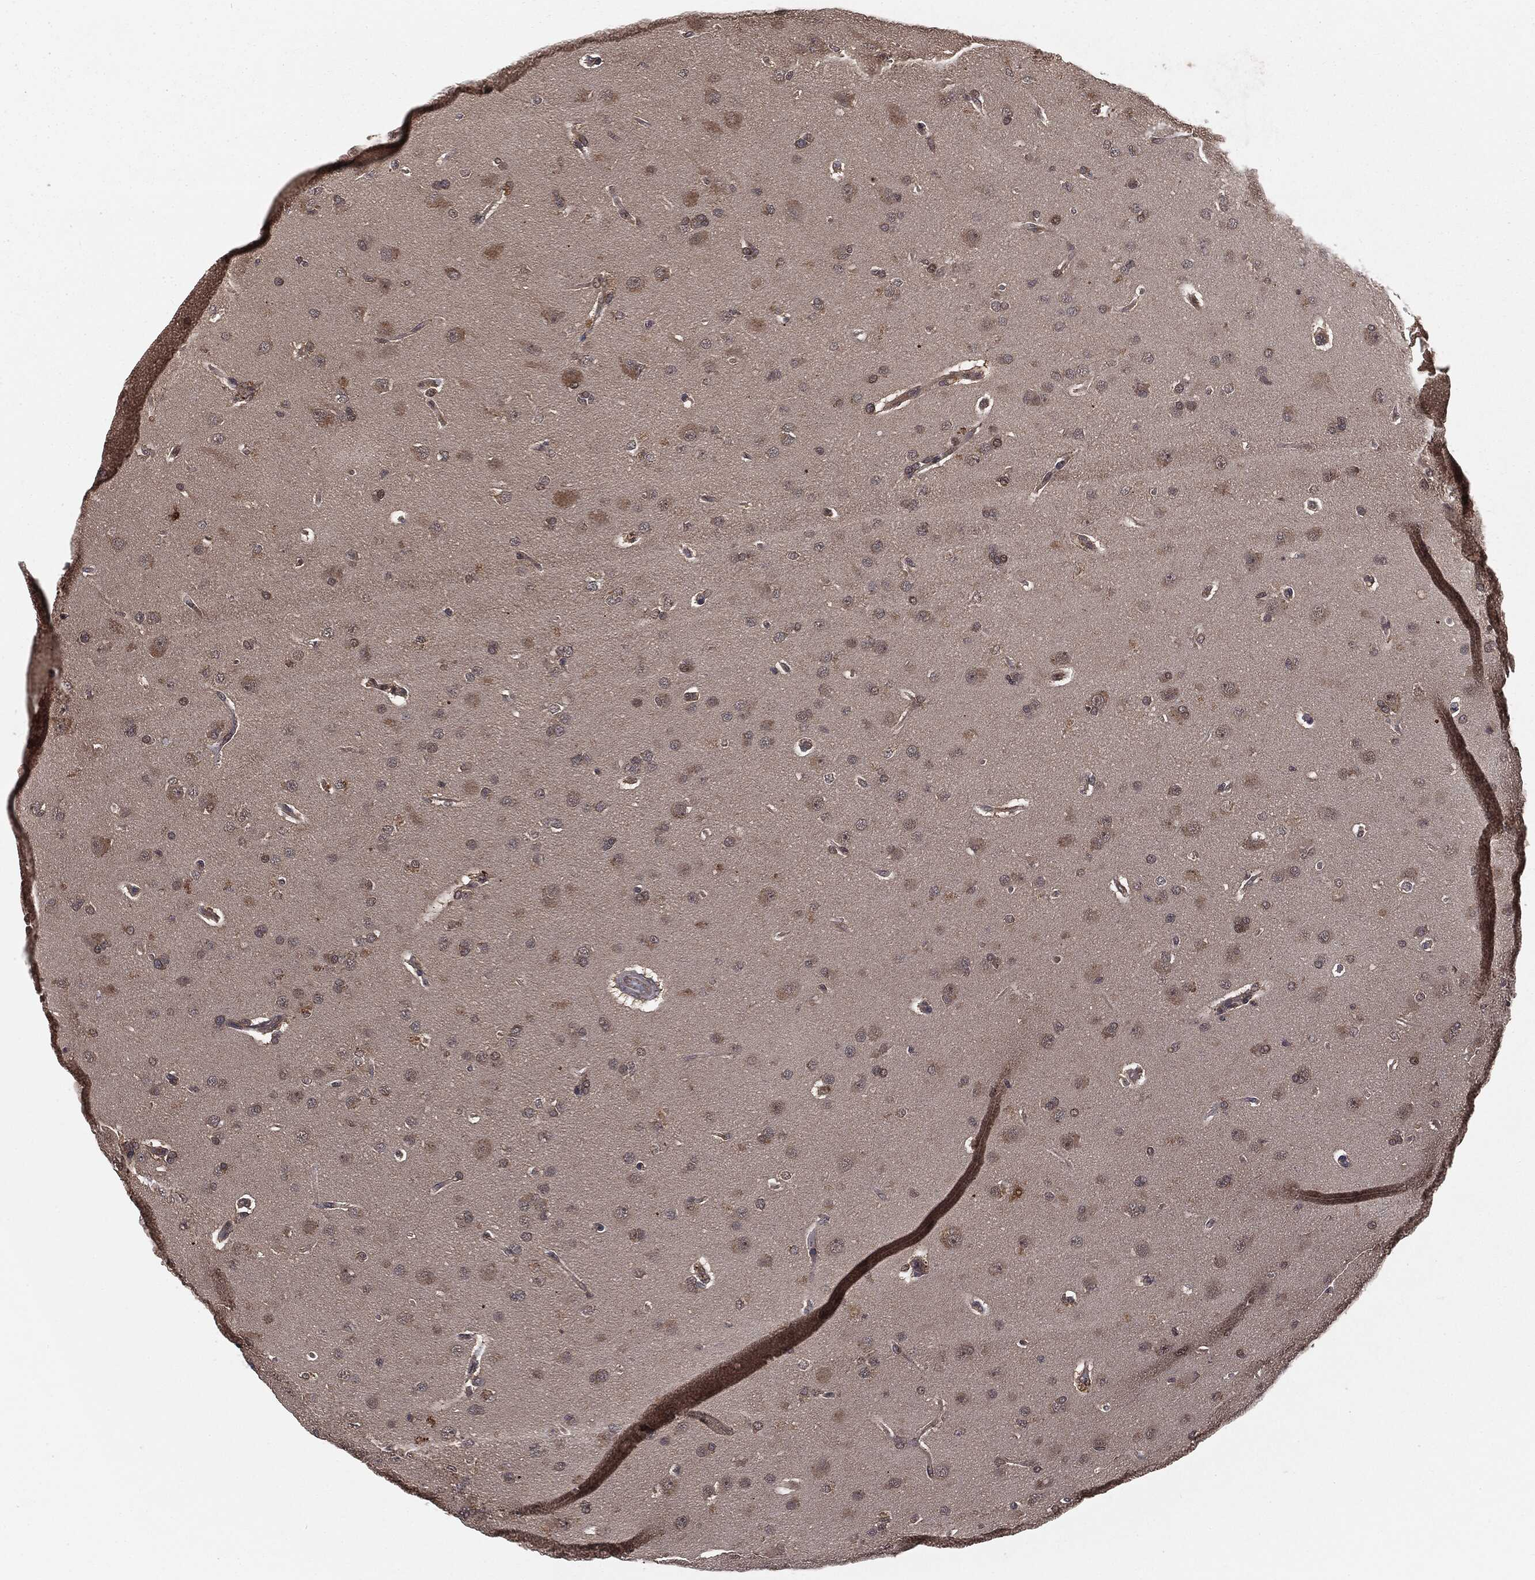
{"staining": {"intensity": "negative", "quantity": "none", "location": "none"}, "tissue": "glioma", "cell_type": "Tumor cells", "image_type": "cancer", "snomed": [{"axis": "morphology", "description": "Glioma, malignant, NOS"}, {"axis": "topography", "description": "Cerebral cortex"}], "caption": "Immunohistochemistry (IHC) photomicrograph of glioma stained for a protein (brown), which demonstrates no positivity in tumor cells.", "gene": "FBXO7", "patient": {"sex": "male", "age": 58}}